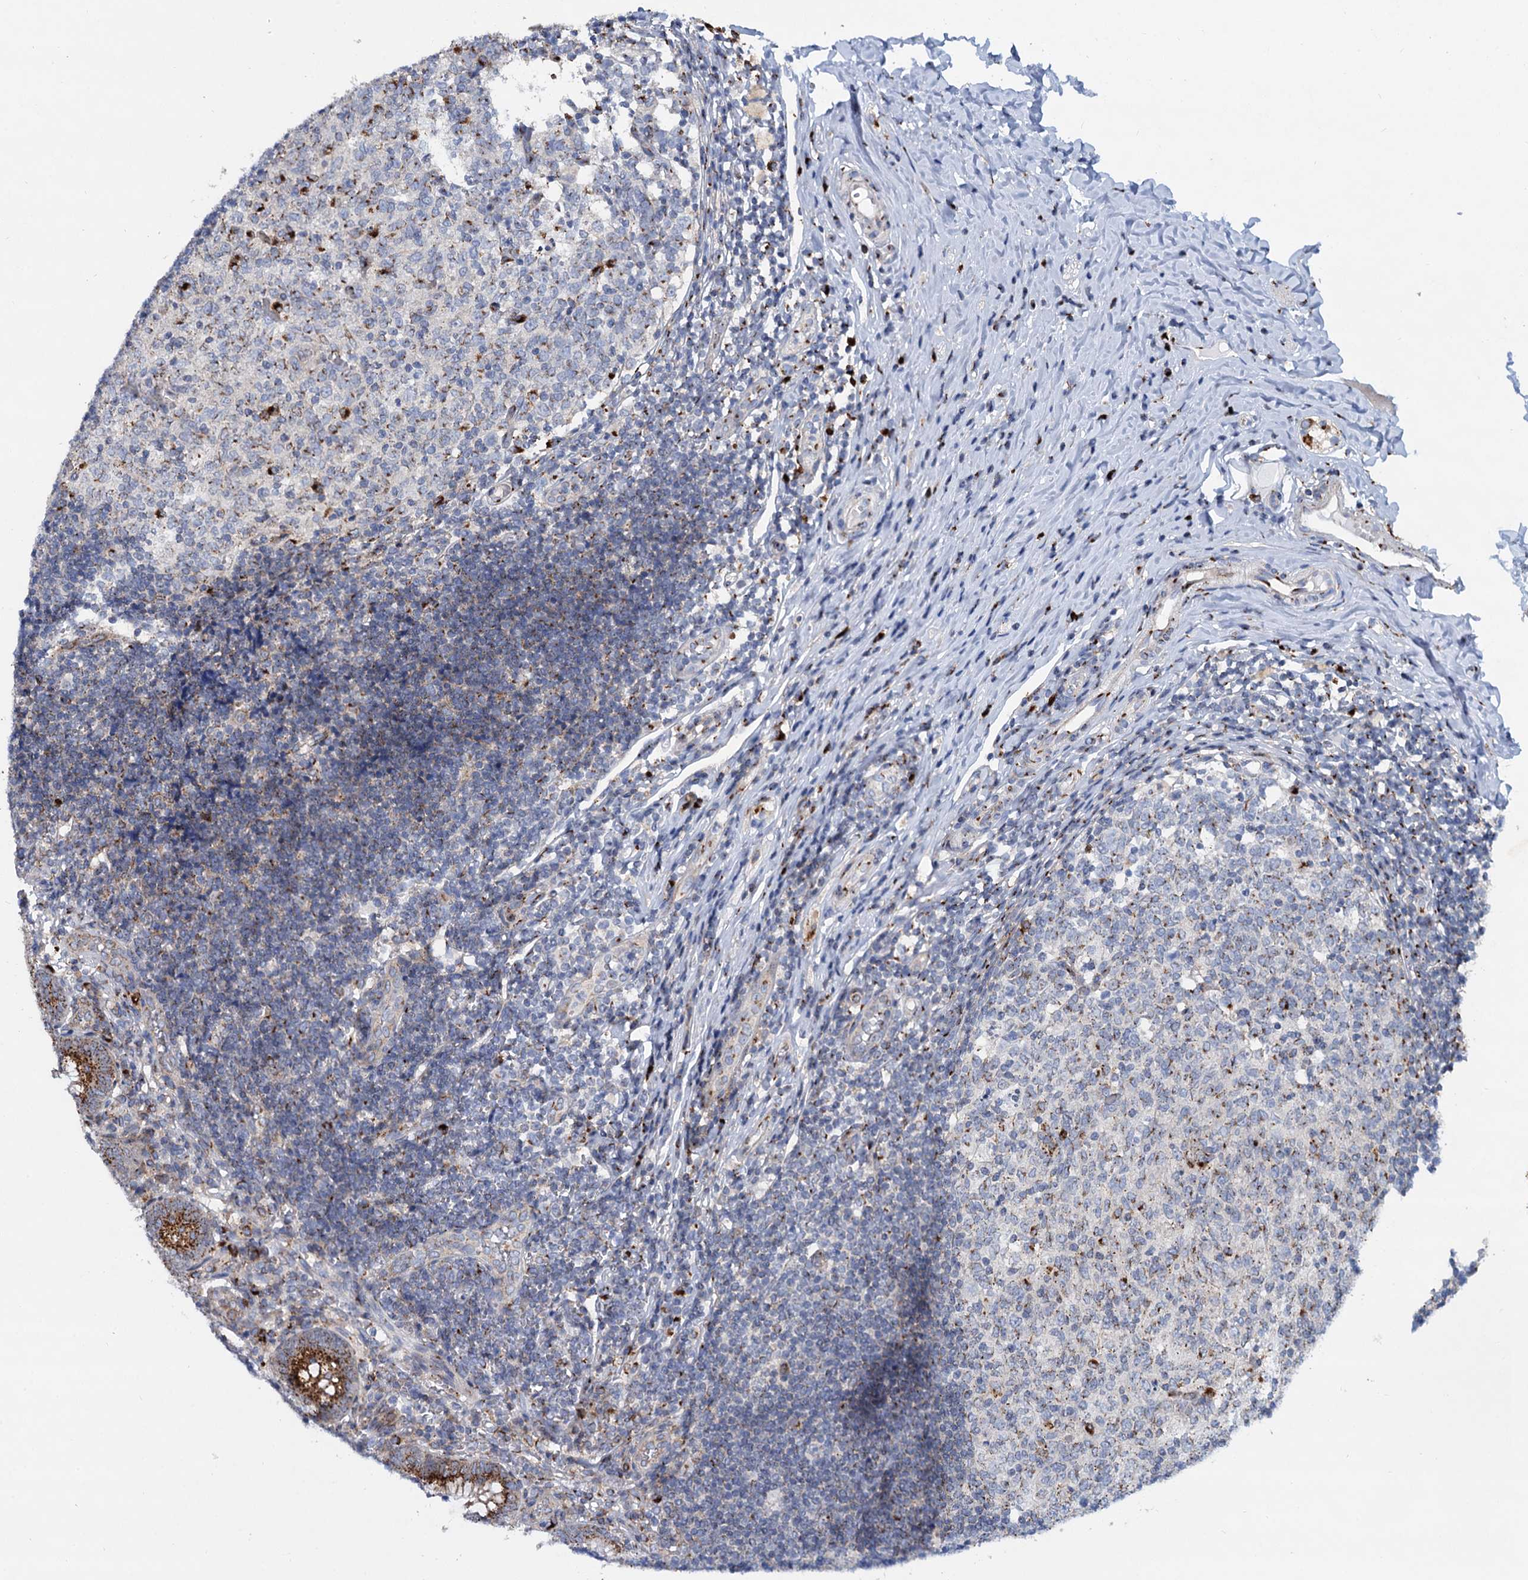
{"staining": {"intensity": "strong", "quantity": ">75%", "location": "cytoplasmic/membranous"}, "tissue": "appendix", "cell_type": "Glandular cells", "image_type": "normal", "snomed": [{"axis": "morphology", "description": "Normal tissue, NOS"}, {"axis": "topography", "description": "Appendix"}], "caption": "Protein staining shows strong cytoplasmic/membranous positivity in about >75% of glandular cells in normal appendix. (Brightfield microscopy of DAB IHC at high magnification).", "gene": "SUPT20H", "patient": {"sex": "male", "age": 8}}